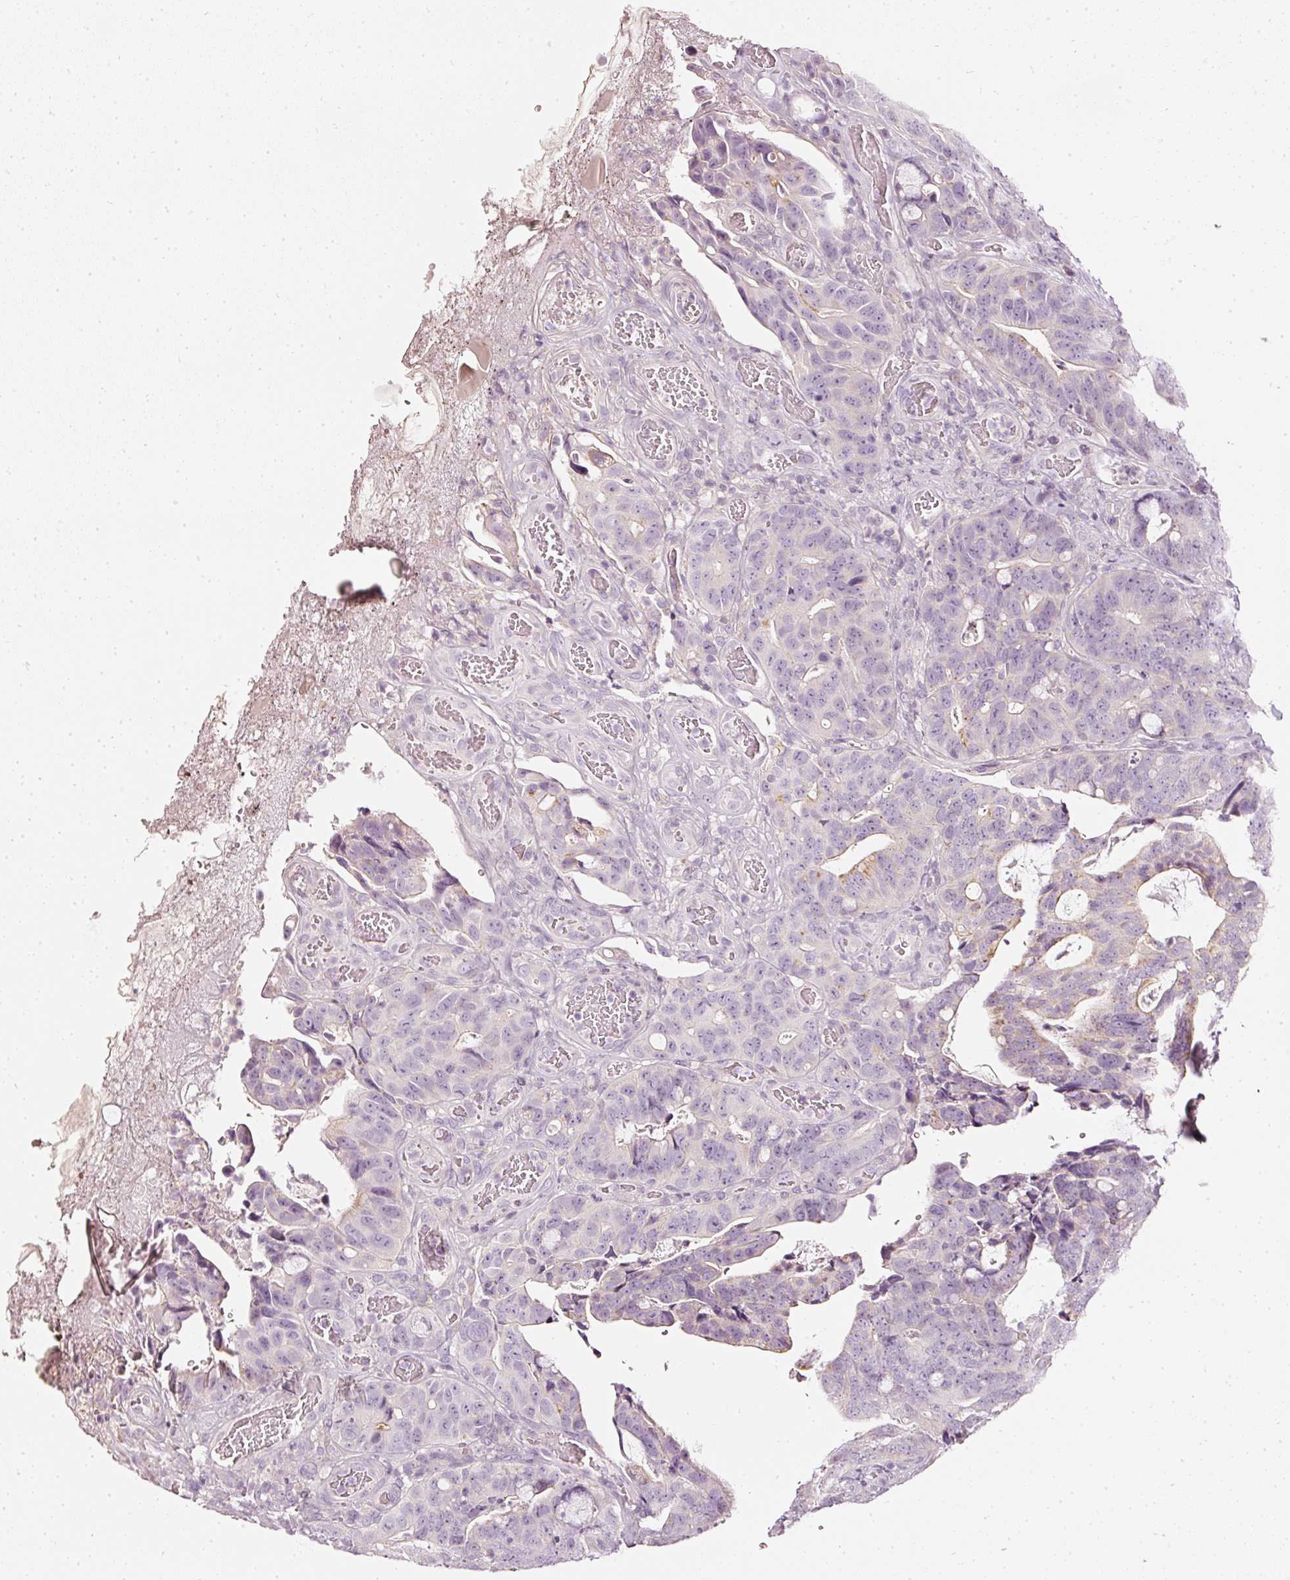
{"staining": {"intensity": "negative", "quantity": "none", "location": "none"}, "tissue": "colorectal cancer", "cell_type": "Tumor cells", "image_type": "cancer", "snomed": [{"axis": "morphology", "description": "Adenocarcinoma, NOS"}, {"axis": "topography", "description": "Colon"}], "caption": "An immunohistochemistry (IHC) histopathology image of colorectal adenocarcinoma is shown. There is no staining in tumor cells of colorectal adenocarcinoma.", "gene": "CNP", "patient": {"sex": "female", "age": 82}}